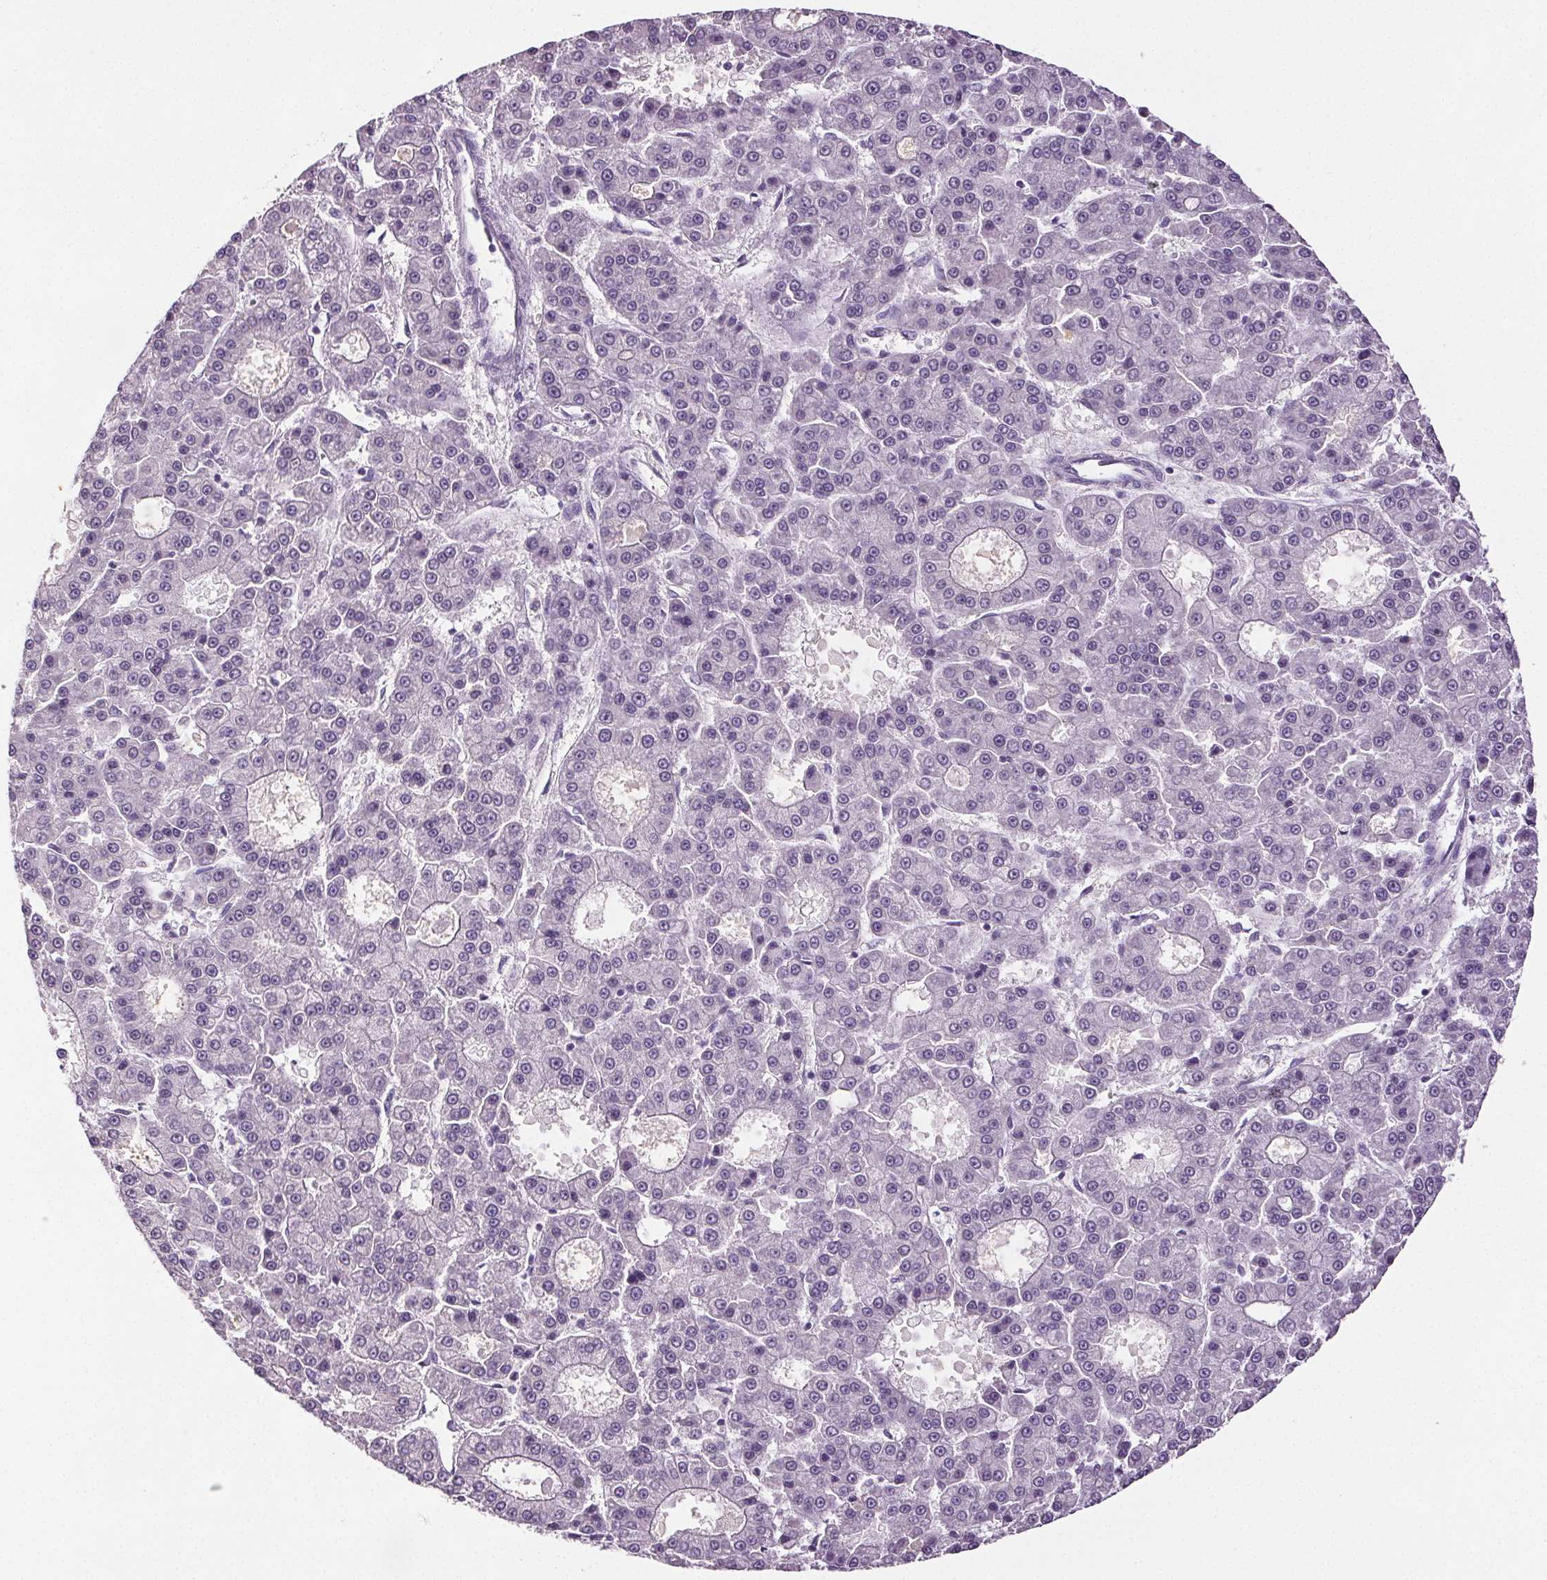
{"staining": {"intensity": "negative", "quantity": "none", "location": "none"}, "tissue": "liver cancer", "cell_type": "Tumor cells", "image_type": "cancer", "snomed": [{"axis": "morphology", "description": "Carcinoma, Hepatocellular, NOS"}, {"axis": "topography", "description": "Liver"}], "caption": "Immunohistochemistry (IHC) photomicrograph of liver hepatocellular carcinoma stained for a protein (brown), which shows no expression in tumor cells. Brightfield microscopy of immunohistochemistry stained with DAB (brown) and hematoxylin (blue), captured at high magnification.", "gene": "GPIHBP1", "patient": {"sex": "male", "age": 70}}